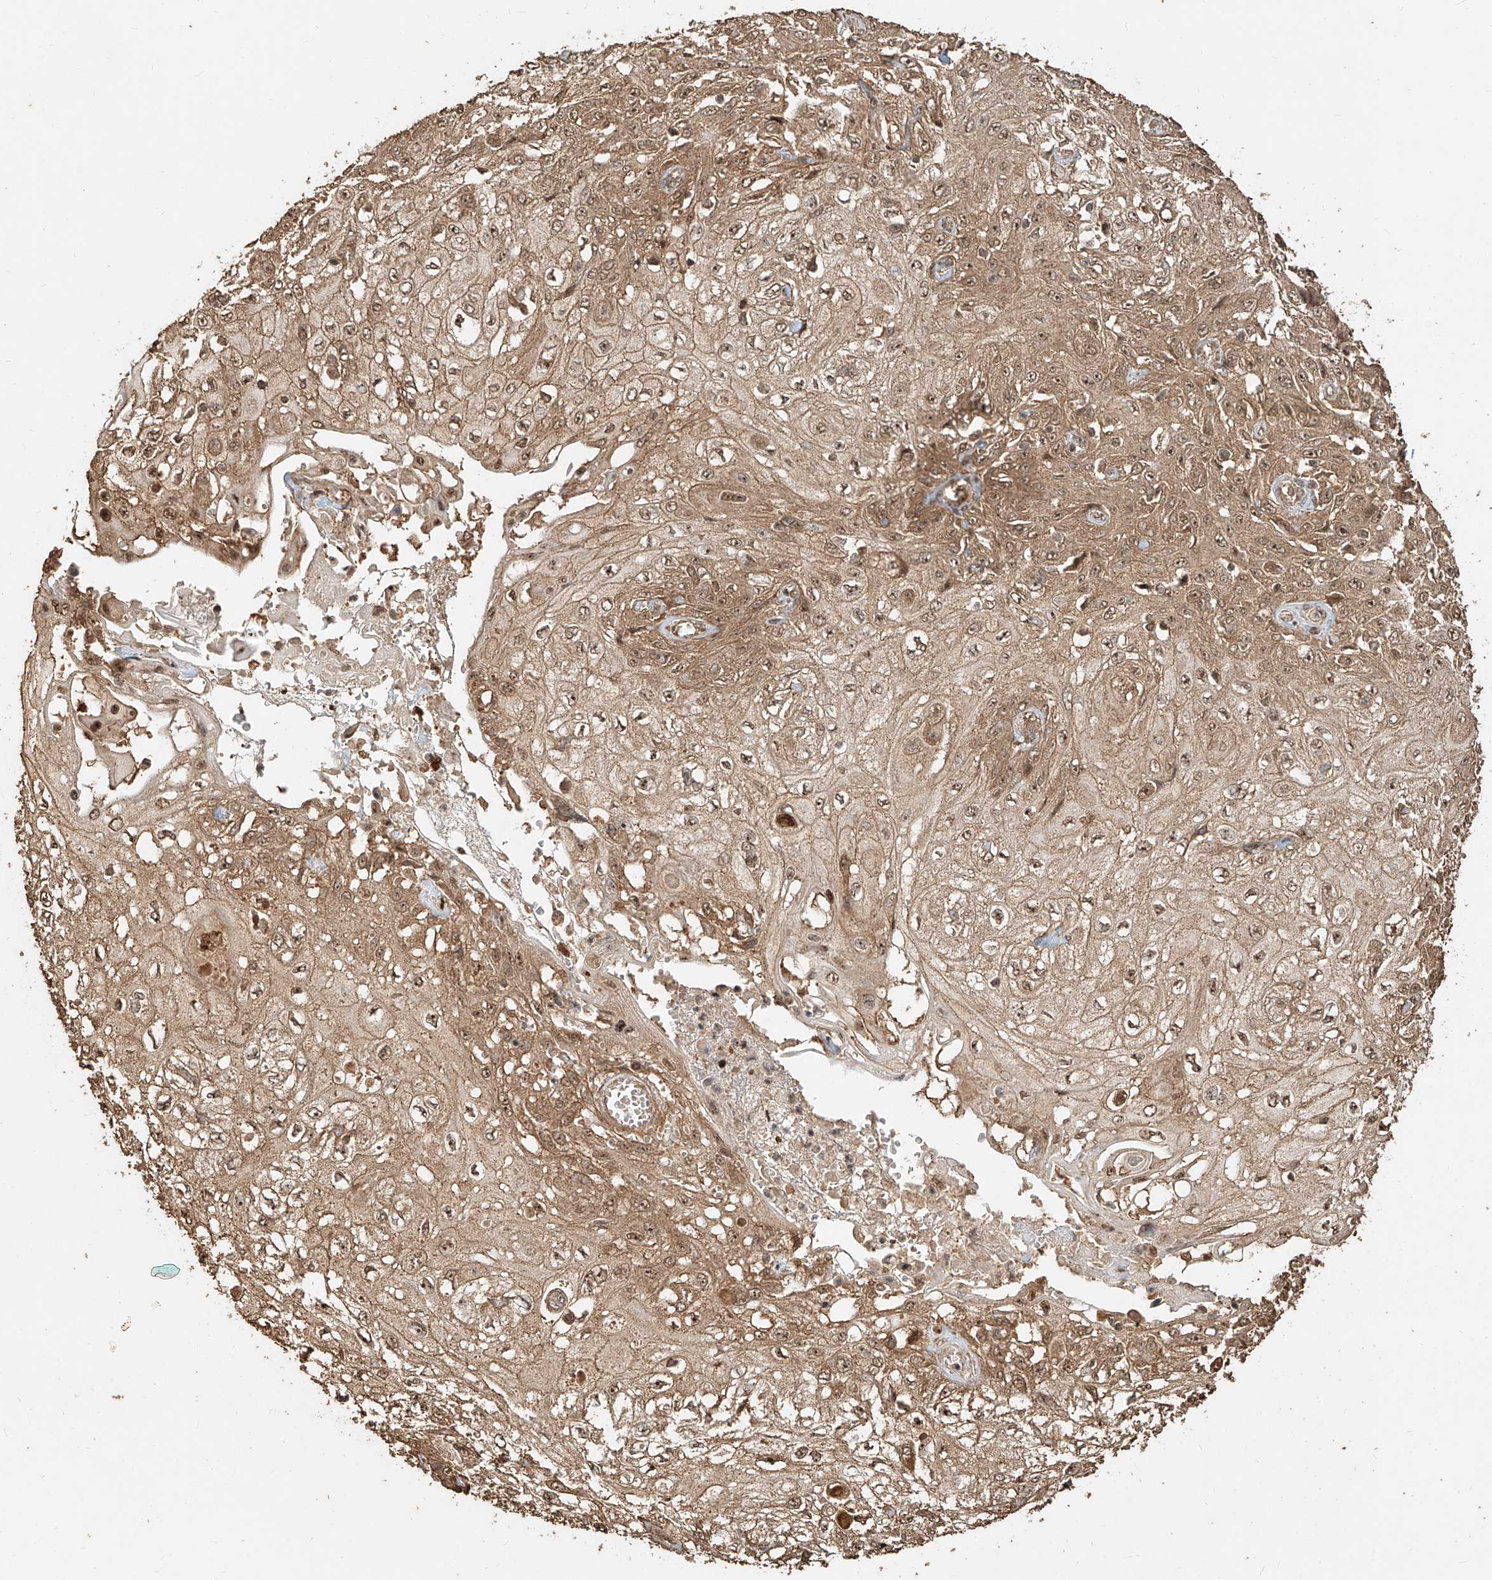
{"staining": {"intensity": "moderate", "quantity": ">75%", "location": "cytoplasmic/membranous,nuclear"}, "tissue": "skin cancer", "cell_type": "Tumor cells", "image_type": "cancer", "snomed": [{"axis": "morphology", "description": "Squamous cell carcinoma, NOS"}, {"axis": "morphology", "description": "Squamous cell carcinoma, metastatic, NOS"}, {"axis": "topography", "description": "Skin"}, {"axis": "topography", "description": "Lymph node"}], "caption": "Protein staining exhibits moderate cytoplasmic/membranous and nuclear positivity in about >75% of tumor cells in skin cancer. (IHC, brightfield microscopy, high magnification).", "gene": "ZNF660", "patient": {"sex": "male", "age": 75}}